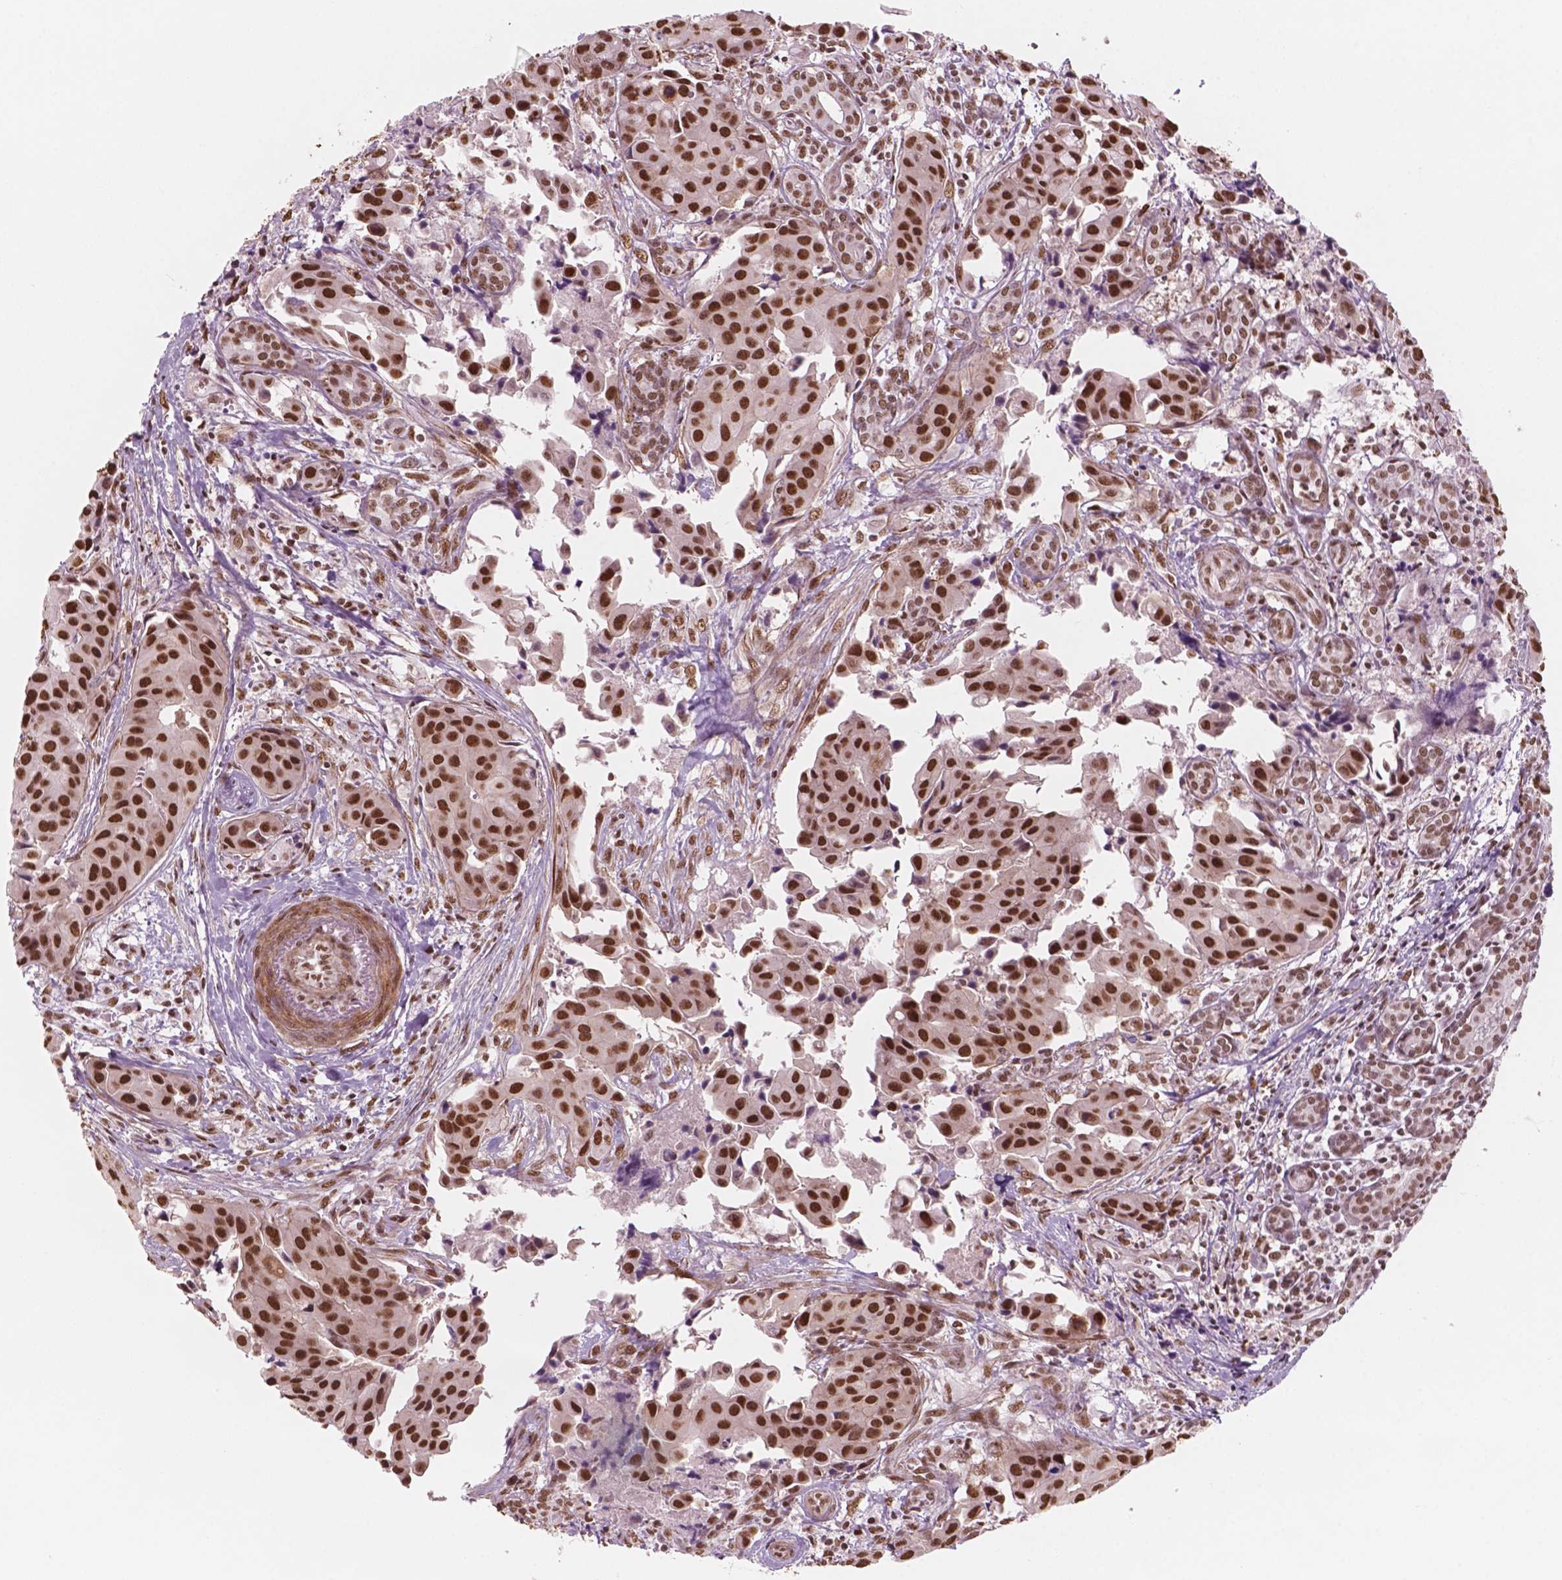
{"staining": {"intensity": "strong", "quantity": ">75%", "location": "nuclear"}, "tissue": "head and neck cancer", "cell_type": "Tumor cells", "image_type": "cancer", "snomed": [{"axis": "morphology", "description": "Adenocarcinoma, NOS"}, {"axis": "topography", "description": "Head-Neck"}], "caption": "This histopathology image shows immunohistochemistry (IHC) staining of human head and neck cancer, with high strong nuclear expression in about >75% of tumor cells.", "gene": "GTF3C5", "patient": {"sex": "male", "age": 76}}